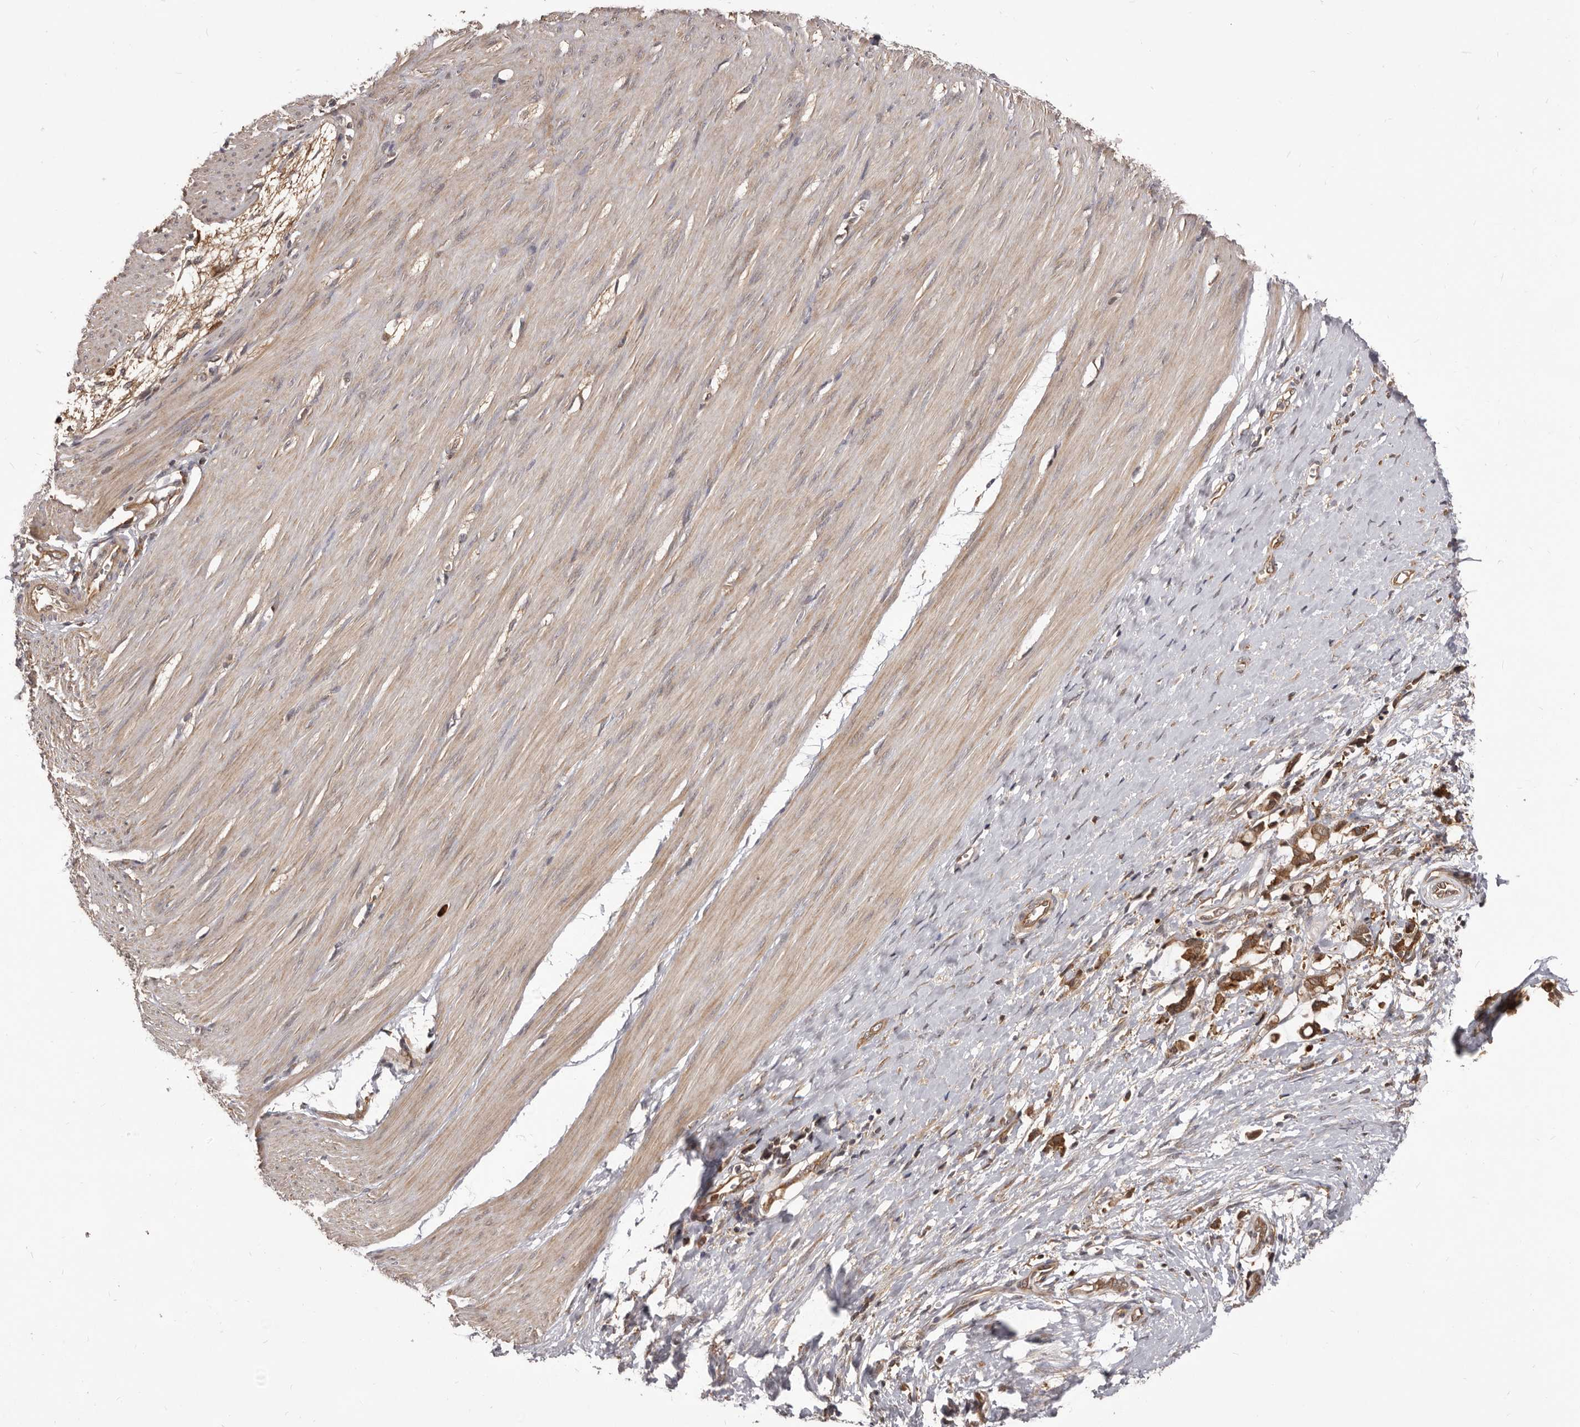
{"staining": {"intensity": "weak", "quantity": ">75%", "location": "cytoplasmic/membranous"}, "tissue": "smooth muscle", "cell_type": "Smooth muscle cells", "image_type": "normal", "snomed": [{"axis": "morphology", "description": "Normal tissue, NOS"}, {"axis": "morphology", "description": "Adenocarcinoma, NOS"}, {"axis": "topography", "description": "Colon"}, {"axis": "topography", "description": "Peripheral nerve tissue"}], "caption": "A brown stain labels weak cytoplasmic/membranous expression of a protein in smooth muscle cells of benign human smooth muscle.", "gene": "HBS1L", "patient": {"sex": "male", "age": 14}}